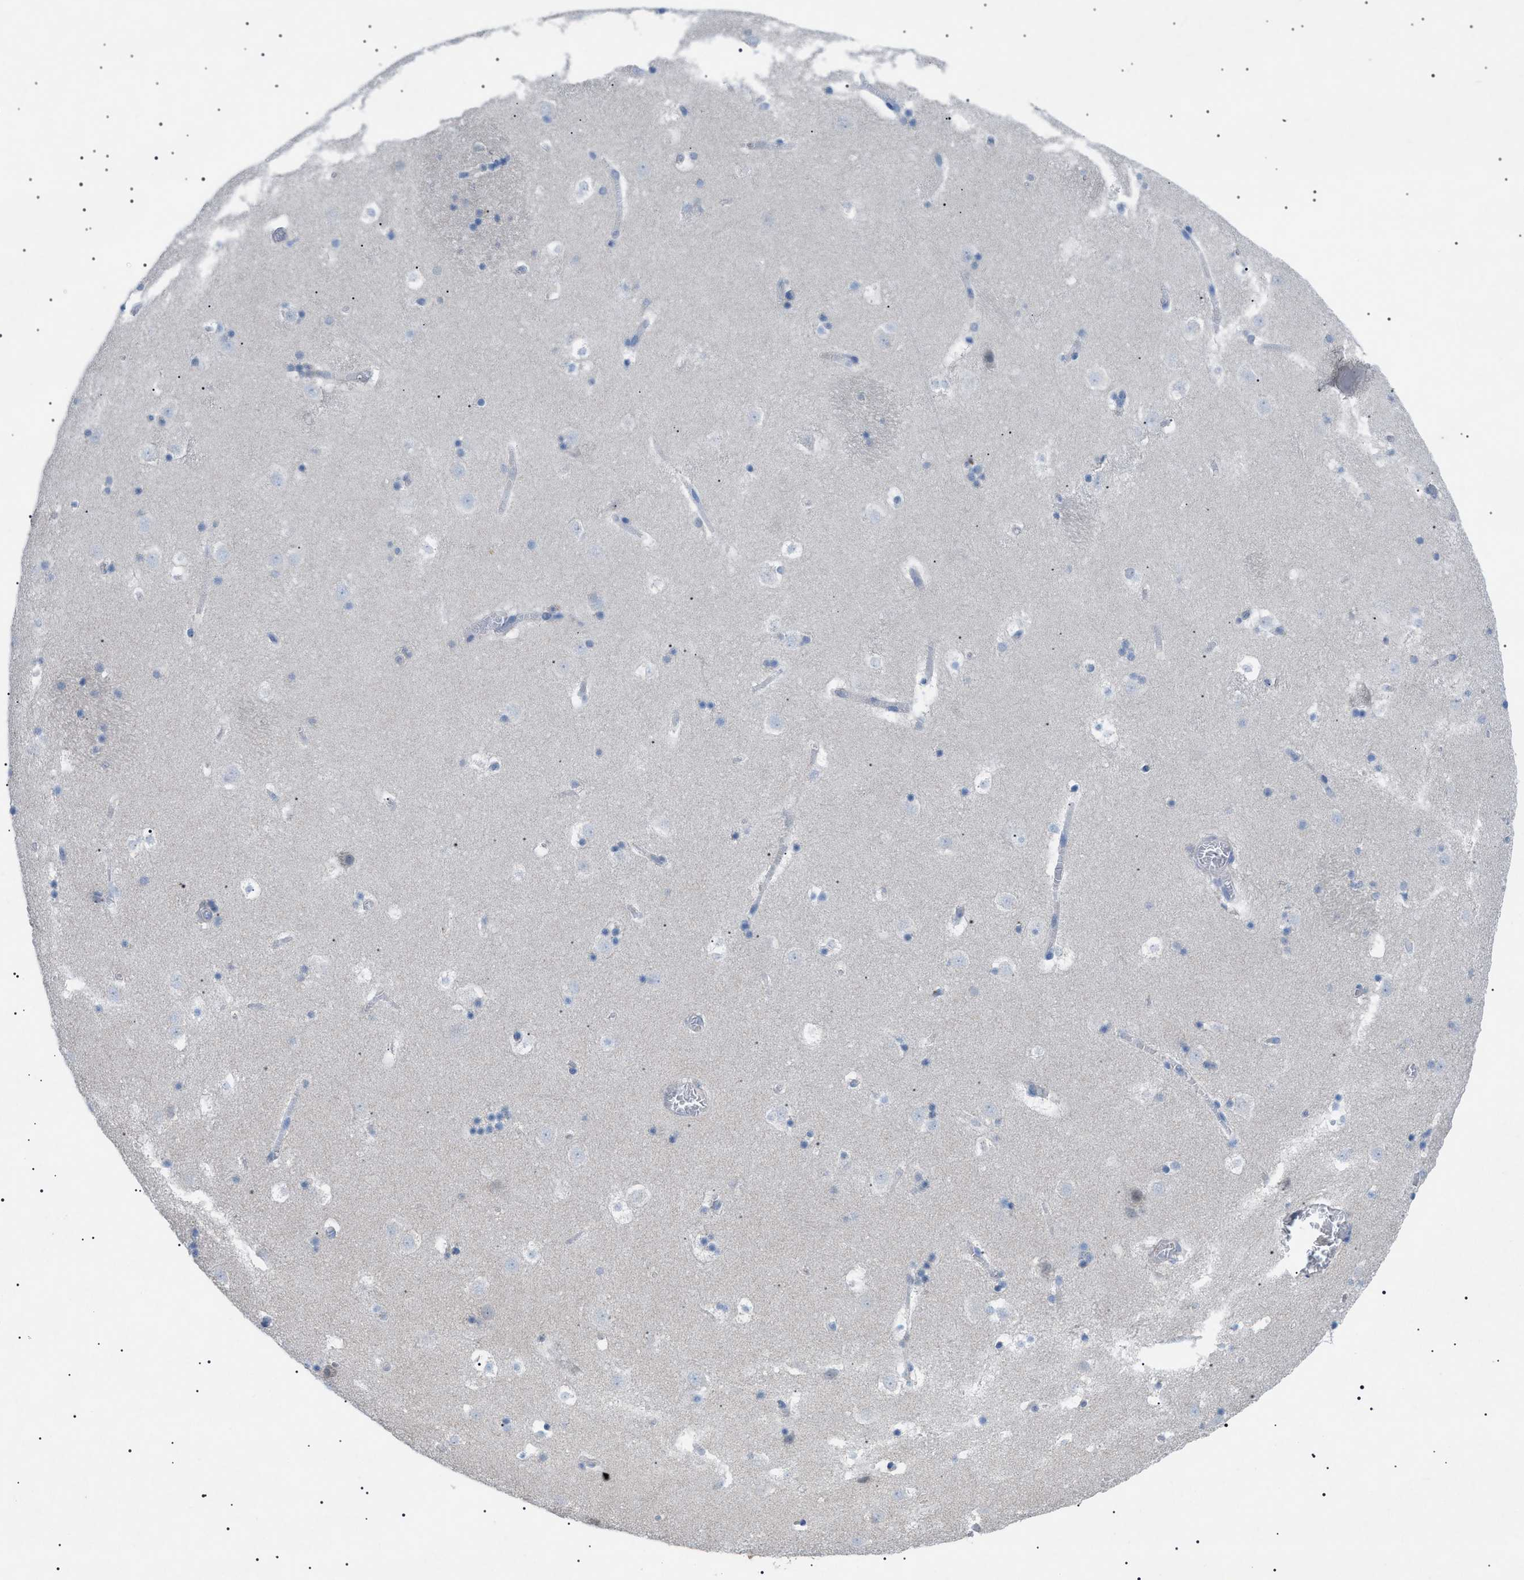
{"staining": {"intensity": "weak", "quantity": "<25%", "location": "cytoplasmic/membranous"}, "tissue": "caudate", "cell_type": "Glial cells", "image_type": "normal", "snomed": [{"axis": "morphology", "description": "Normal tissue, NOS"}, {"axis": "topography", "description": "Lateral ventricle wall"}], "caption": "High power microscopy histopathology image of an immunohistochemistry (IHC) micrograph of normal caudate, revealing no significant expression in glial cells. Brightfield microscopy of immunohistochemistry stained with DAB (brown) and hematoxylin (blue), captured at high magnification.", "gene": "ADAMTS1", "patient": {"sex": "male", "age": 45}}